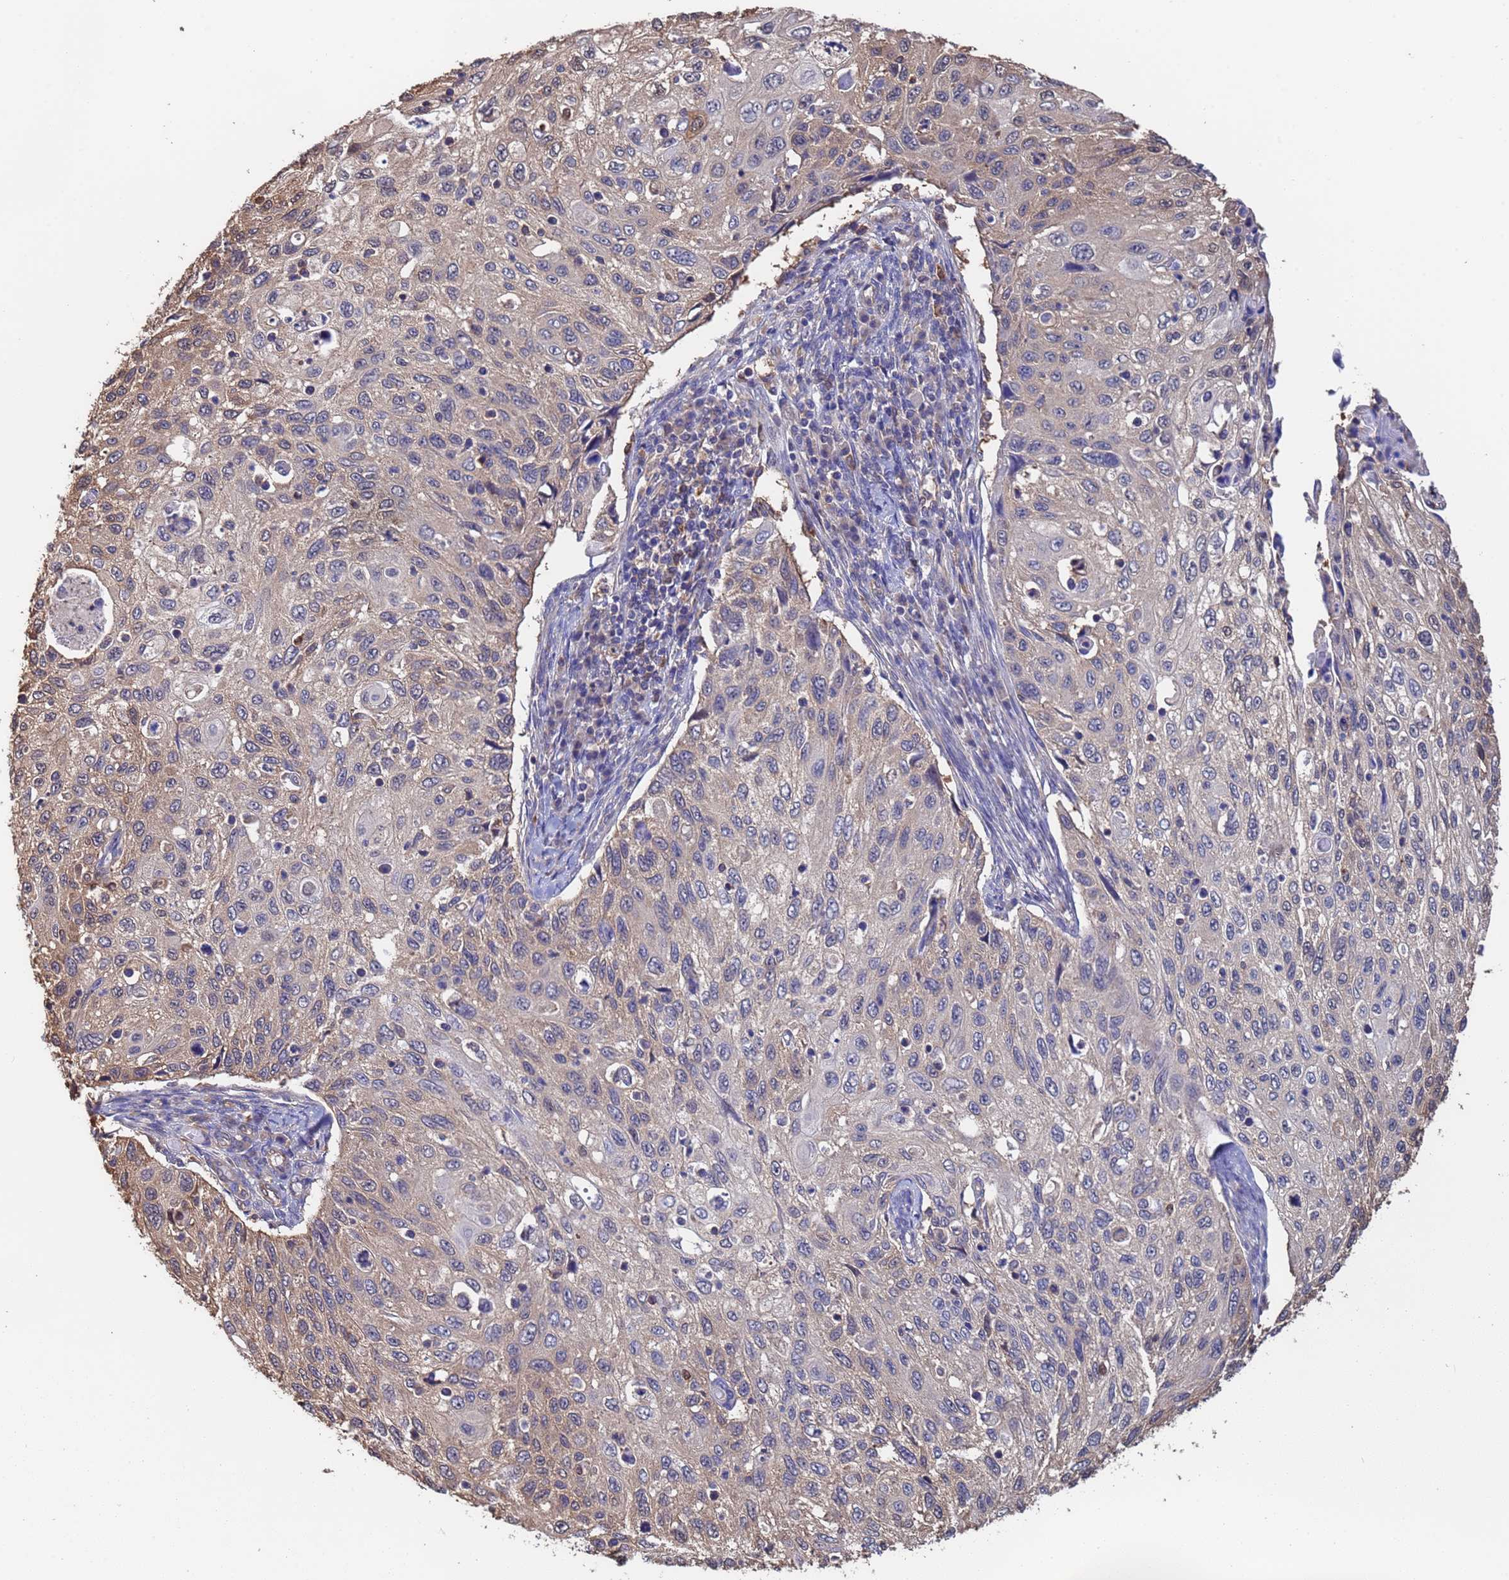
{"staining": {"intensity": "weak", "quantity": "25%-75%", "location": "cytoplasmic/membranous"}, "tissue": "cervical cancer", "cell_type": "Tumor cells", "image_type": "cancer", "snomed": [{"axis": "morphology", "description": "Squamous cell carcinoma, NOS"}, {"axis": "topography", "description": "Cervix"}], "caption": "Immunohistochemical staining of cervical squamous cell carcinoma shows low levels of weak cytoplasmic/membranous expression in approximately 25%-75% of tumor cells. (DAB = brown stain, brightfield microscopy at high magnification).", "gene": "FAM25A", "patient": {"sex": "female", "age": 70}}